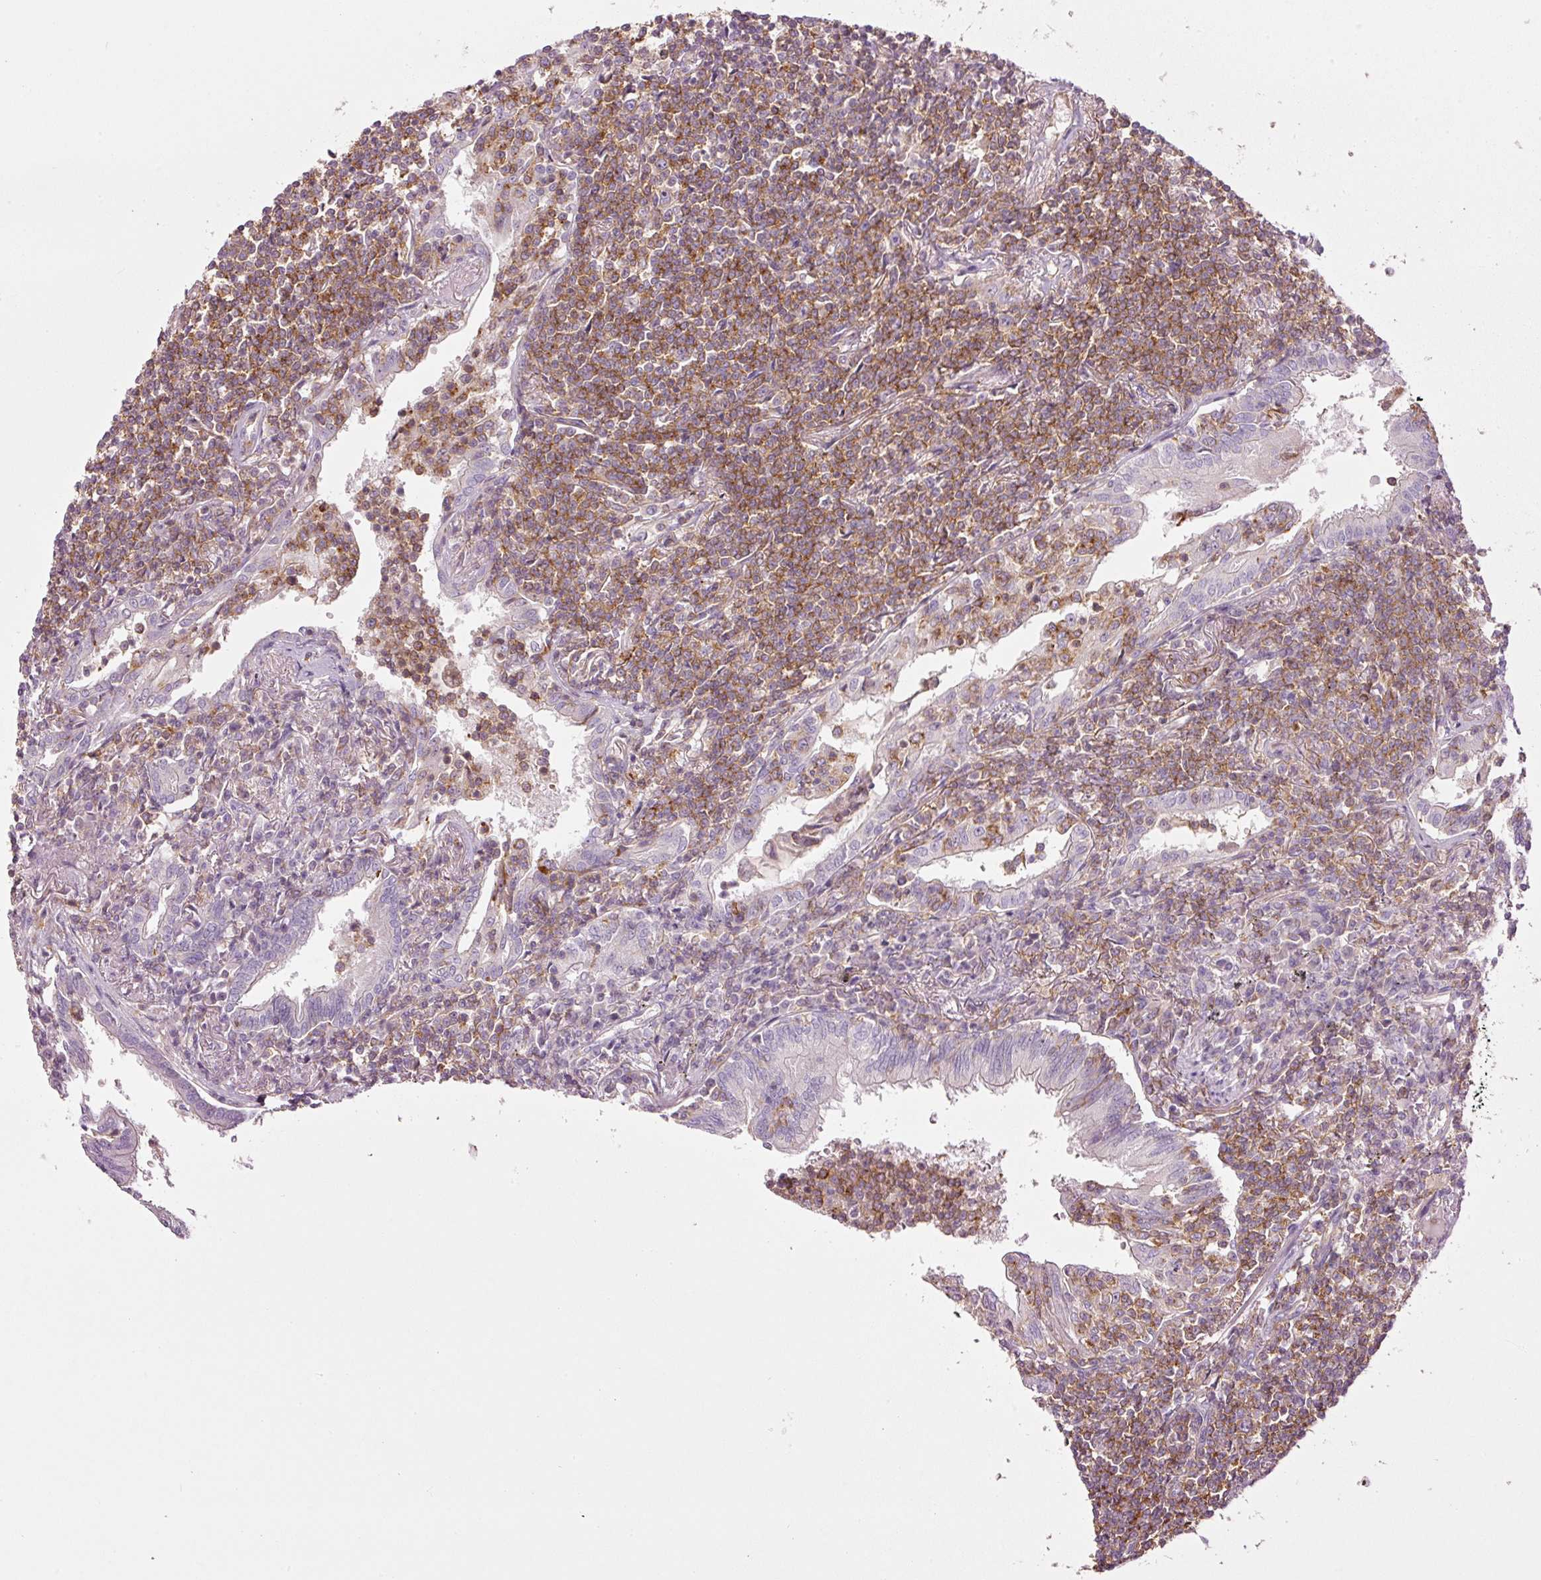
{"staining": {"intensity": "strong", "quantity": ">75%", "location": "cytoplasmic/membranous"}, "tissue": "lymphoma", "cell_type": "Tumor cells", "image_type": "cancer", "snomed": [{"axis": "morphology", "description": "Malignant lymphoma, non-Hodgkin's type, Low grade"}, {"axis": "topography", "description": "Lung"}], "caption": "A high amount of strong cytoplasmic/membranous staining is identified in about >75% of tumor cells in low-grade malignant lymphoma, non-Hodgkin's type tissue.", "gene": "SIPA1", "patient": {"sex": "female", "age": 71}}